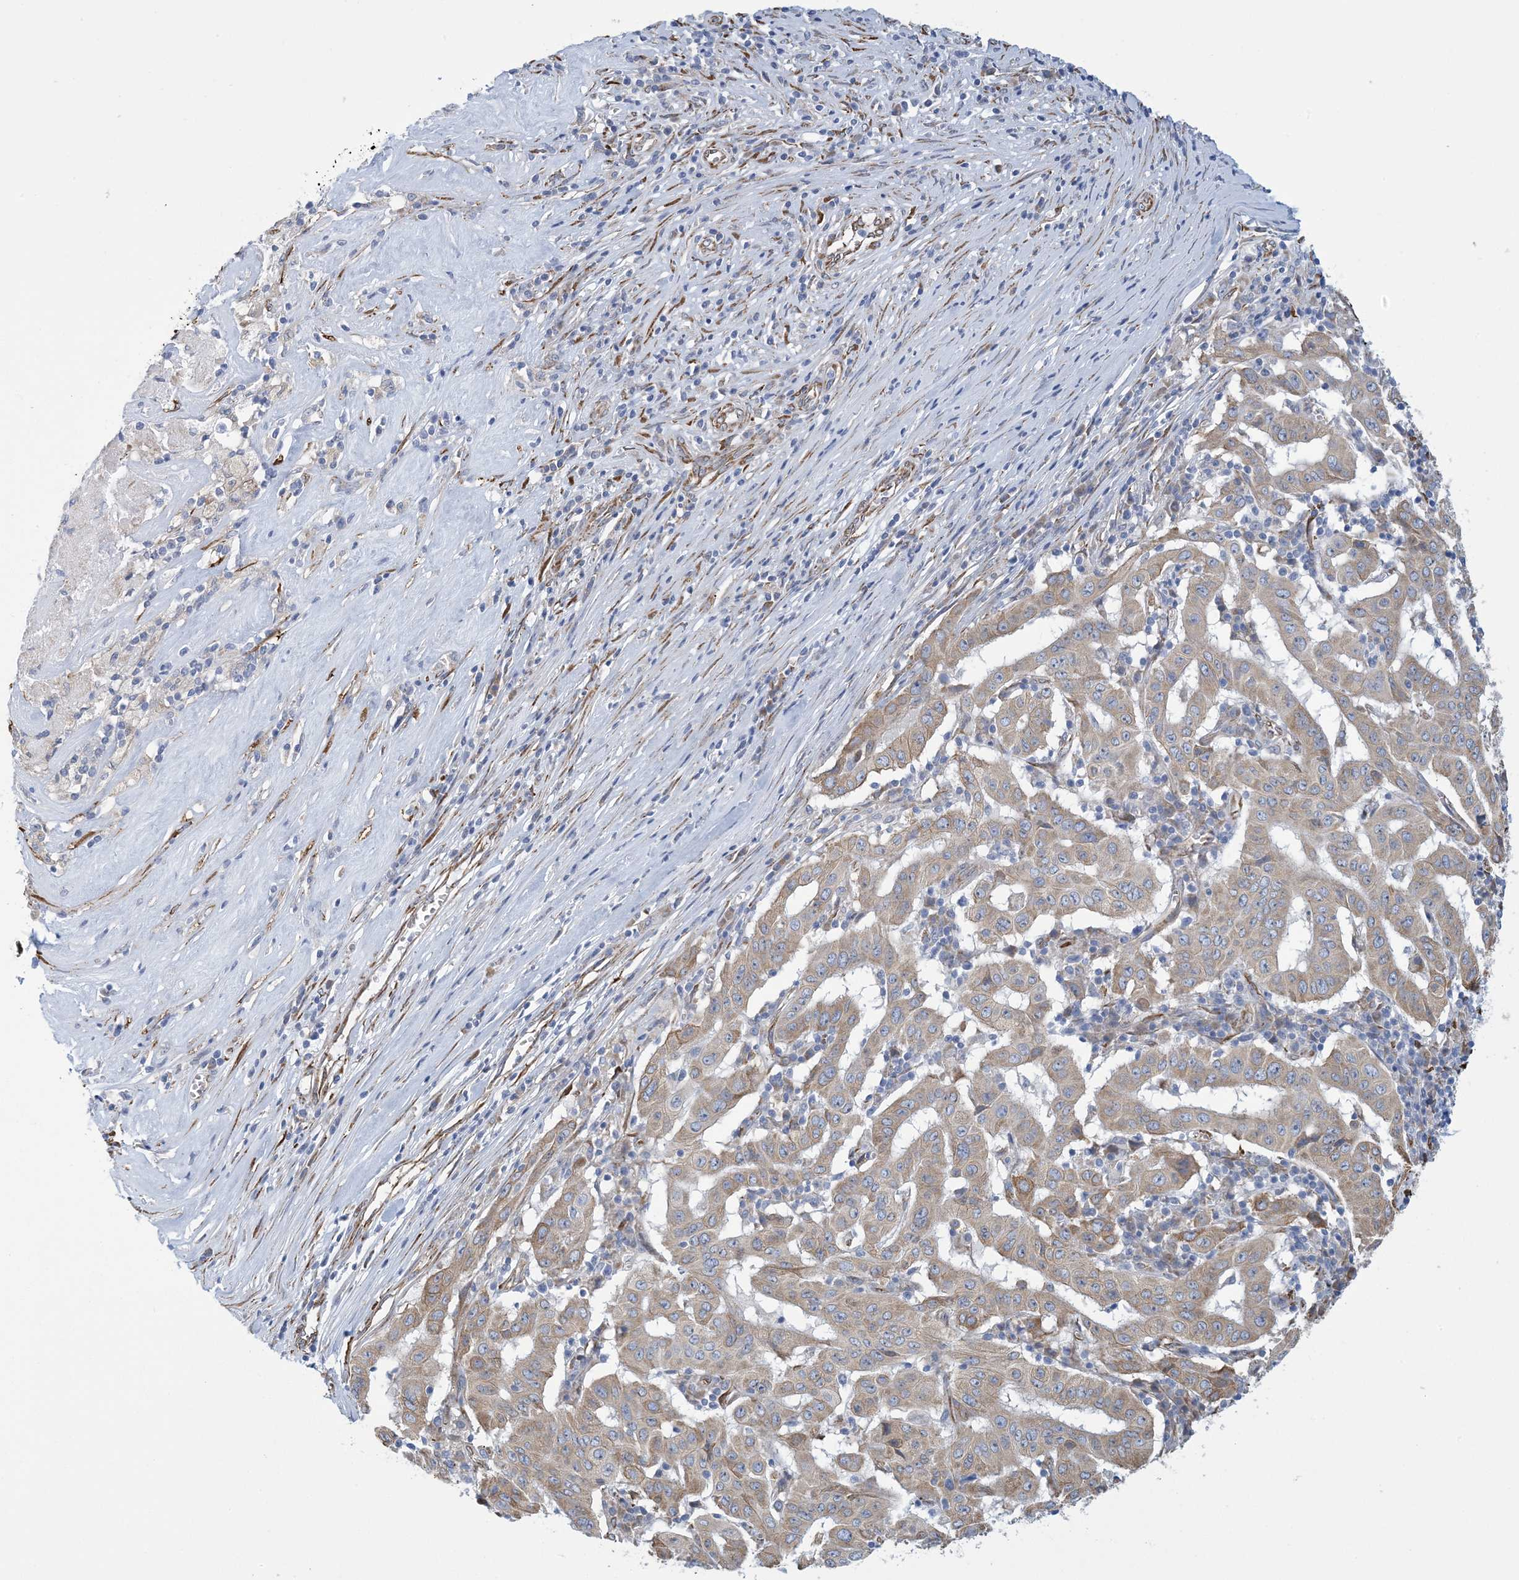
{"staining": {"intensity": "weak", "quantity": ">75%", "location": "cytoplasmic/membranous"}, "tissue": "pancreatic cancer", "cell_type": "Tumor cells", "image_type": "cancer", "snomed": [{"axis": "morphology", "description": "Adenocarcinoma, NOS"}, {"axis": "topography", "description": "Pancreas"}], "caption": "Tumor cells reveal low levels of weak cytoplasmic/membranous positivity in about >75% of cells in human pancreatic cancer. The staining is performed using DAB brown chromogen to label protein expression. The nuclei are counter-stained blue using hematoxylin.", "gene": "CCDC14", "patient": {"sex": "male", "age": 63}}